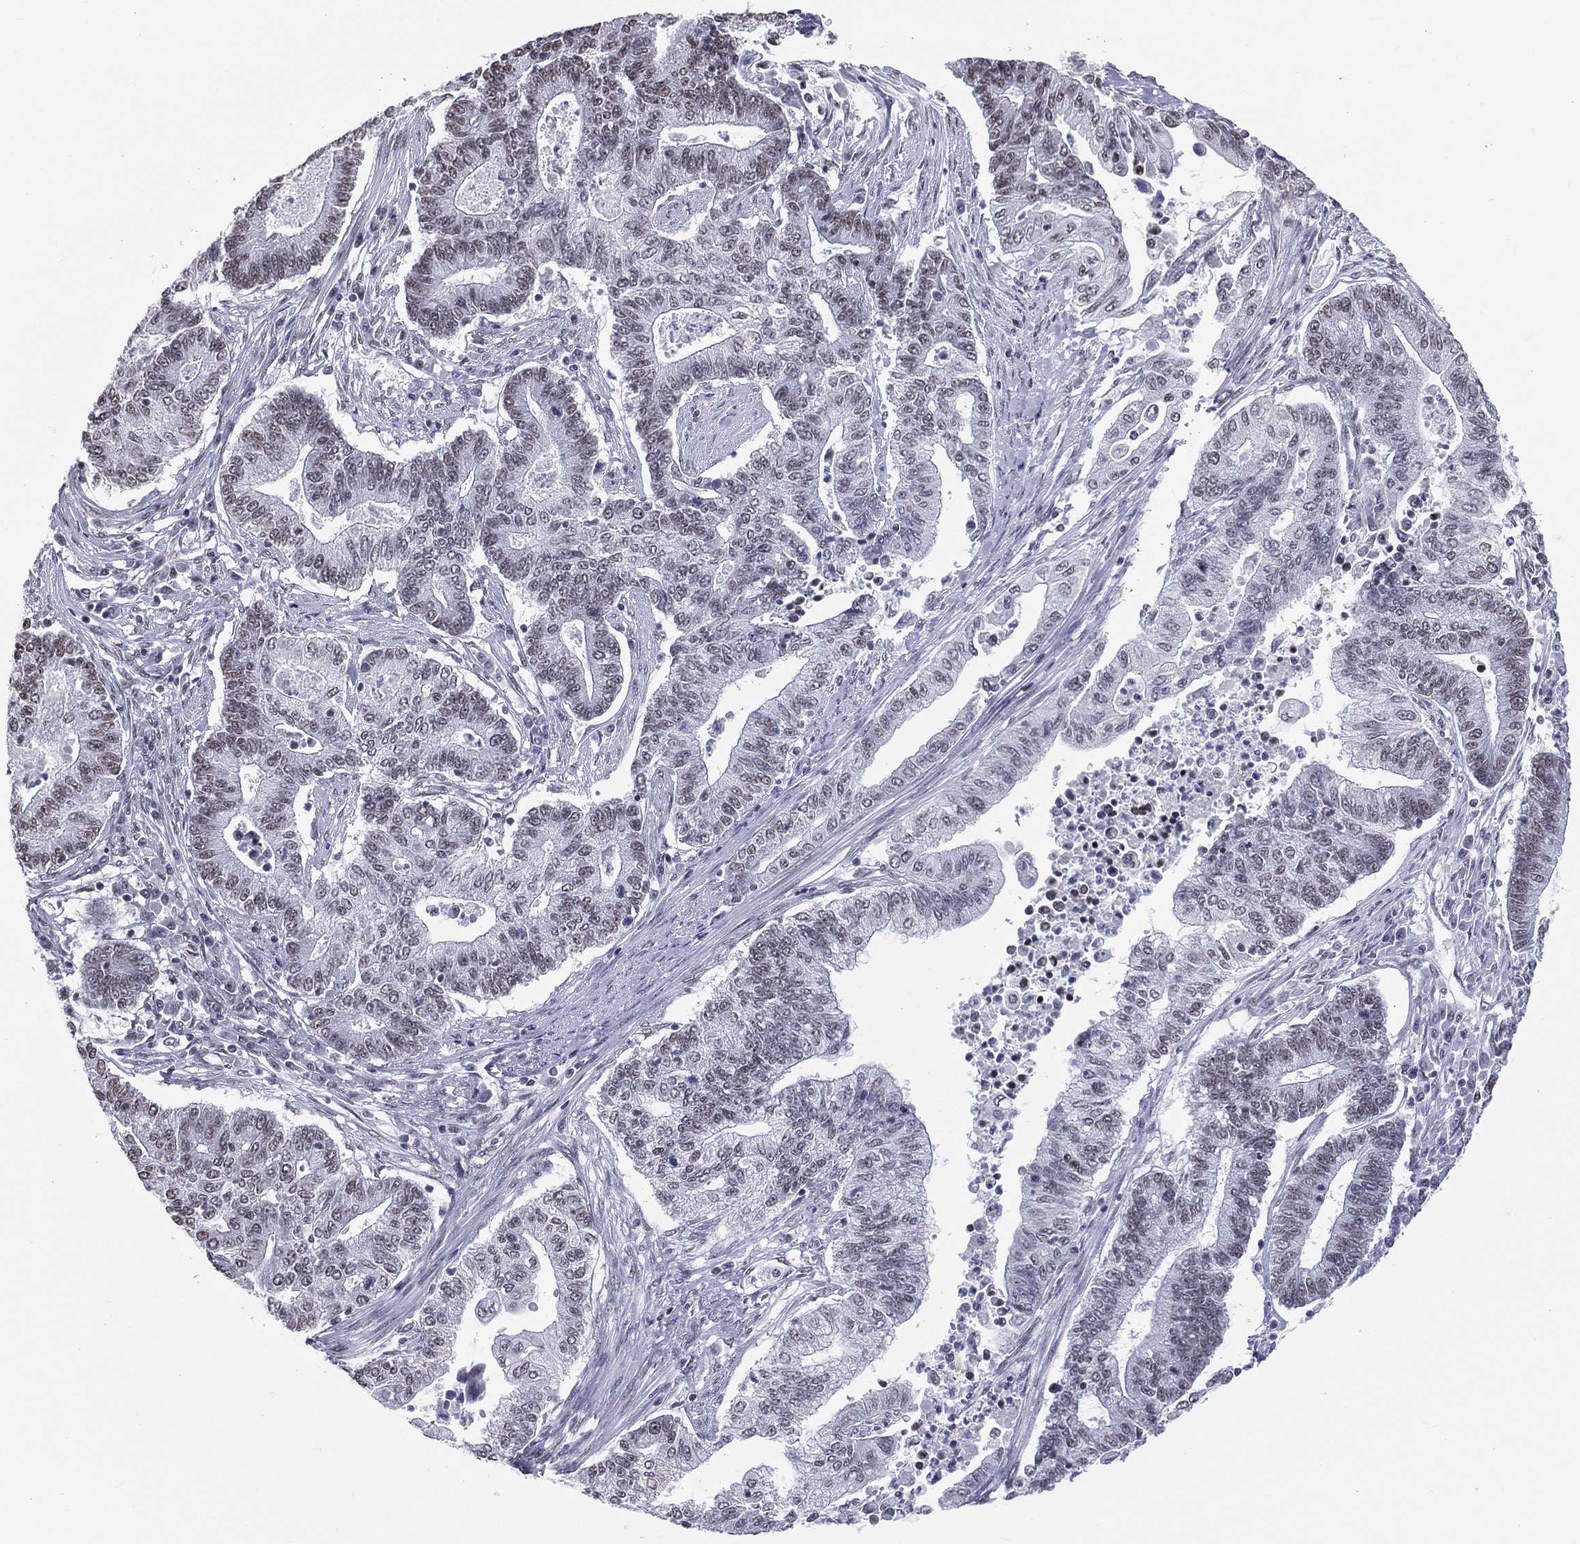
{"staining": {"intensity": "moderate", "quantity": "25%-75%", "location": "nuclear"}, "tissue": "endometrial cancer", "cell_type": "Tumor cells", "image_type": "cancer", "snomed": [{"axis": "morphology", "description": "Adenocarcinoma, NOS"}, {"axis": "topography", "description": "Uterus"}, {"axis": "topography", "description": "Endometrium"}], "caption": "Protein staining of endometrial cancer tissue shows moderate nuclear positivity in about 25%-75% of tumor cells.", "gene": "ZNF7", "patient": {"sex": "female", "age": 54}}